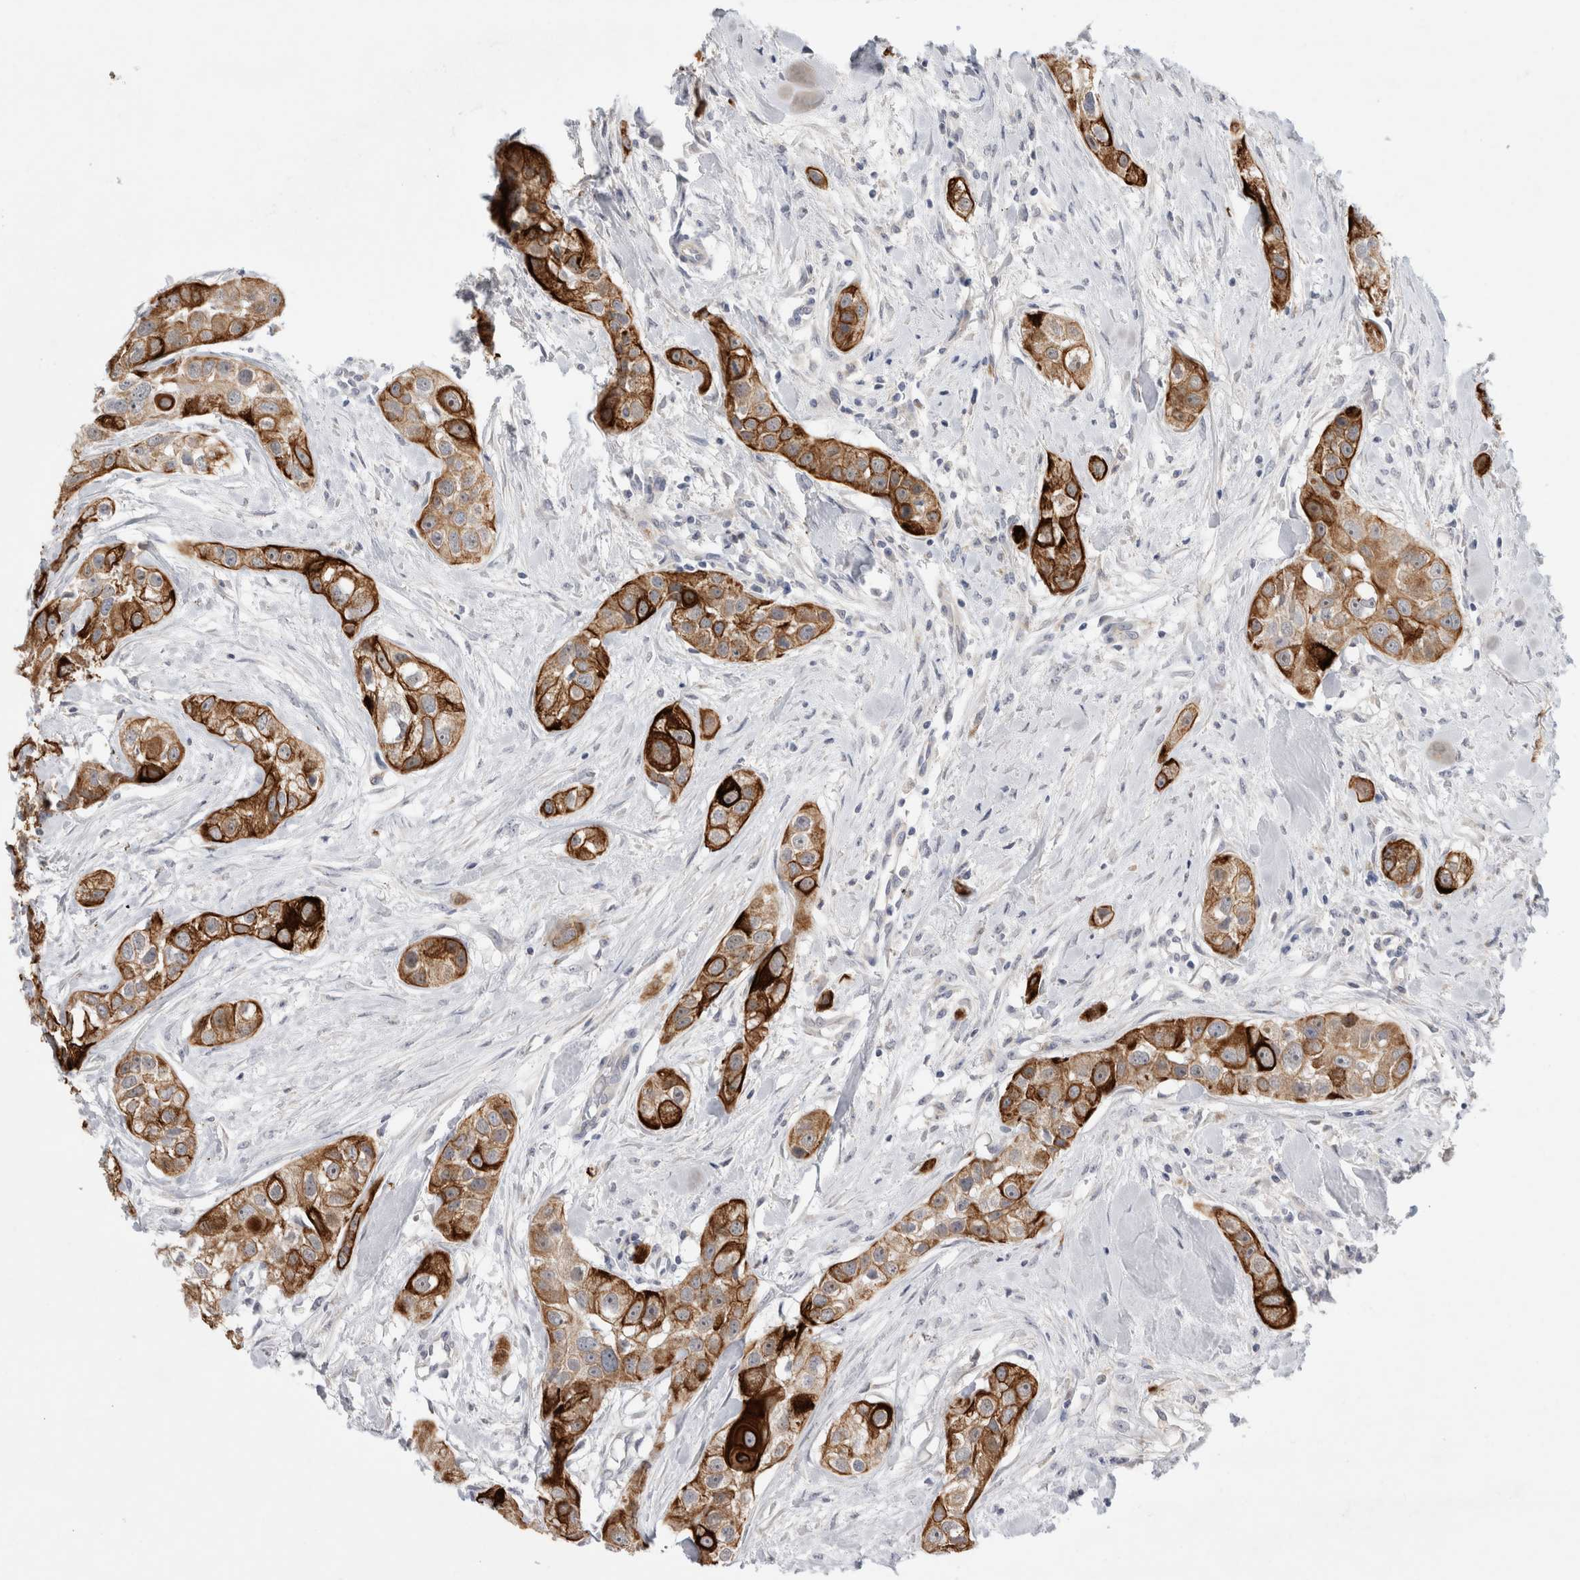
{"staining": {"intensity": "strong", "quantity": "25%-75%", "location": "cytoplasmic/membranous"}, "tissue": "head and neck cancer", "cell_type": "Tumor cells", "image_type": "cancer", "snomed": [{"axis": "morphology", "description": "Normal tissue, NOS"}, {"axis": "morphology", "description": "Squamous cell carcinoma, NOS"}, {"axis": "topography", "description": "Skeletal muscle"}, {"axis": "topography", "description": "Head-Neck"}], "caption": "Head and neck squamous cell carcinoma was stained to show a protein in brown. There is high levels of strong cytoplasmic/membranous staining in about 25%-75% of tumor cells.", "gene": "GAA", "patient": {"sex": "male", "age": 51}}